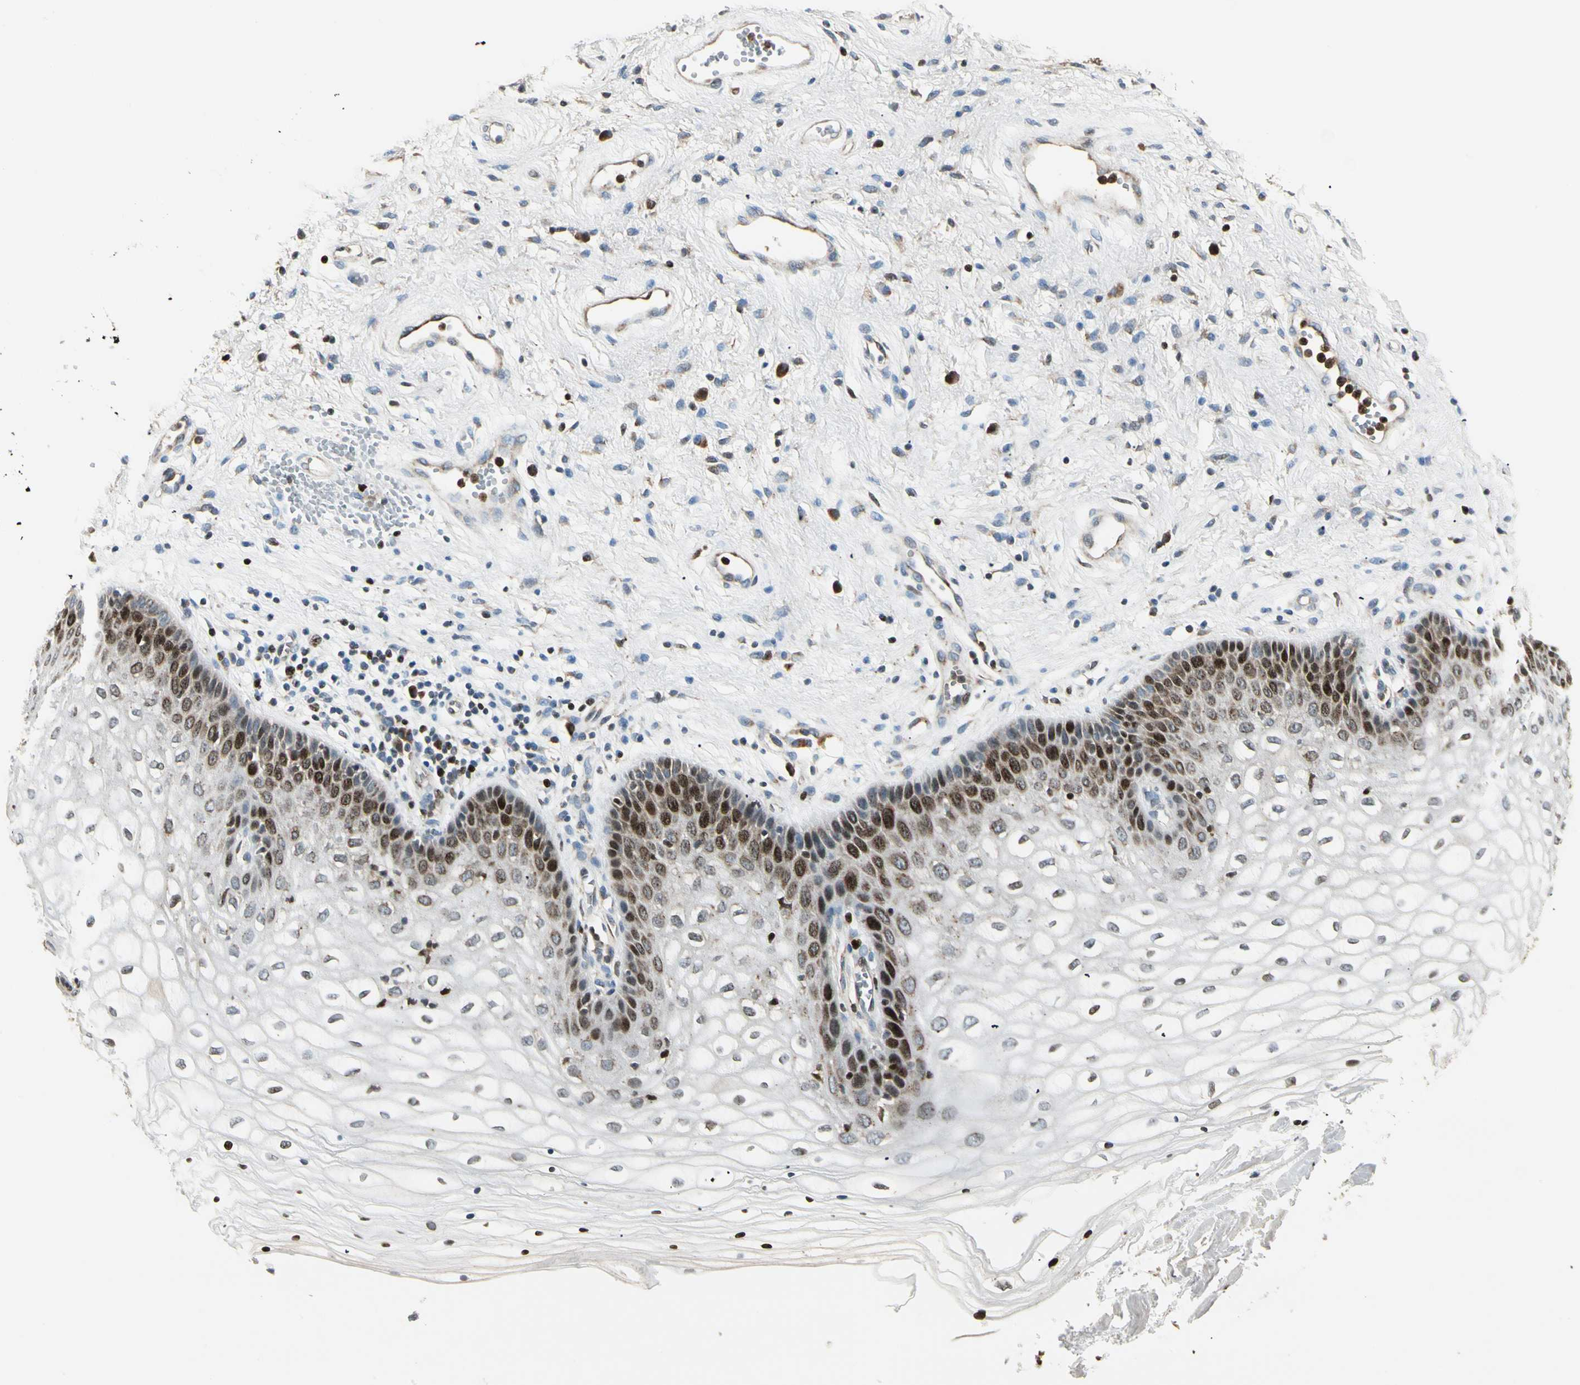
{"staining": {"intensity": "strong", "quantity": "25%-75%", "location": "nuclear"}, "tissue": "vagina", "cell_type": "Squamous epithelial cells", "image_type": "normal", "snomed": [{"axis": "morphology", "description": "Normal tissue, NOS"}, {"axis": "topography", "description": "Vagina"}], "caption": "Immunohistochemical staining of normal human vagina demonstrates 25%-75% levels of strong nuclear protein expression in about 25%-75% of squamous epithelial cells. Immunohistochemistry stains the protein of interest in brown and the nuclei are stained blue.", "gene": "IP6K2", "patient": {"sex": "female", "age": 34}}